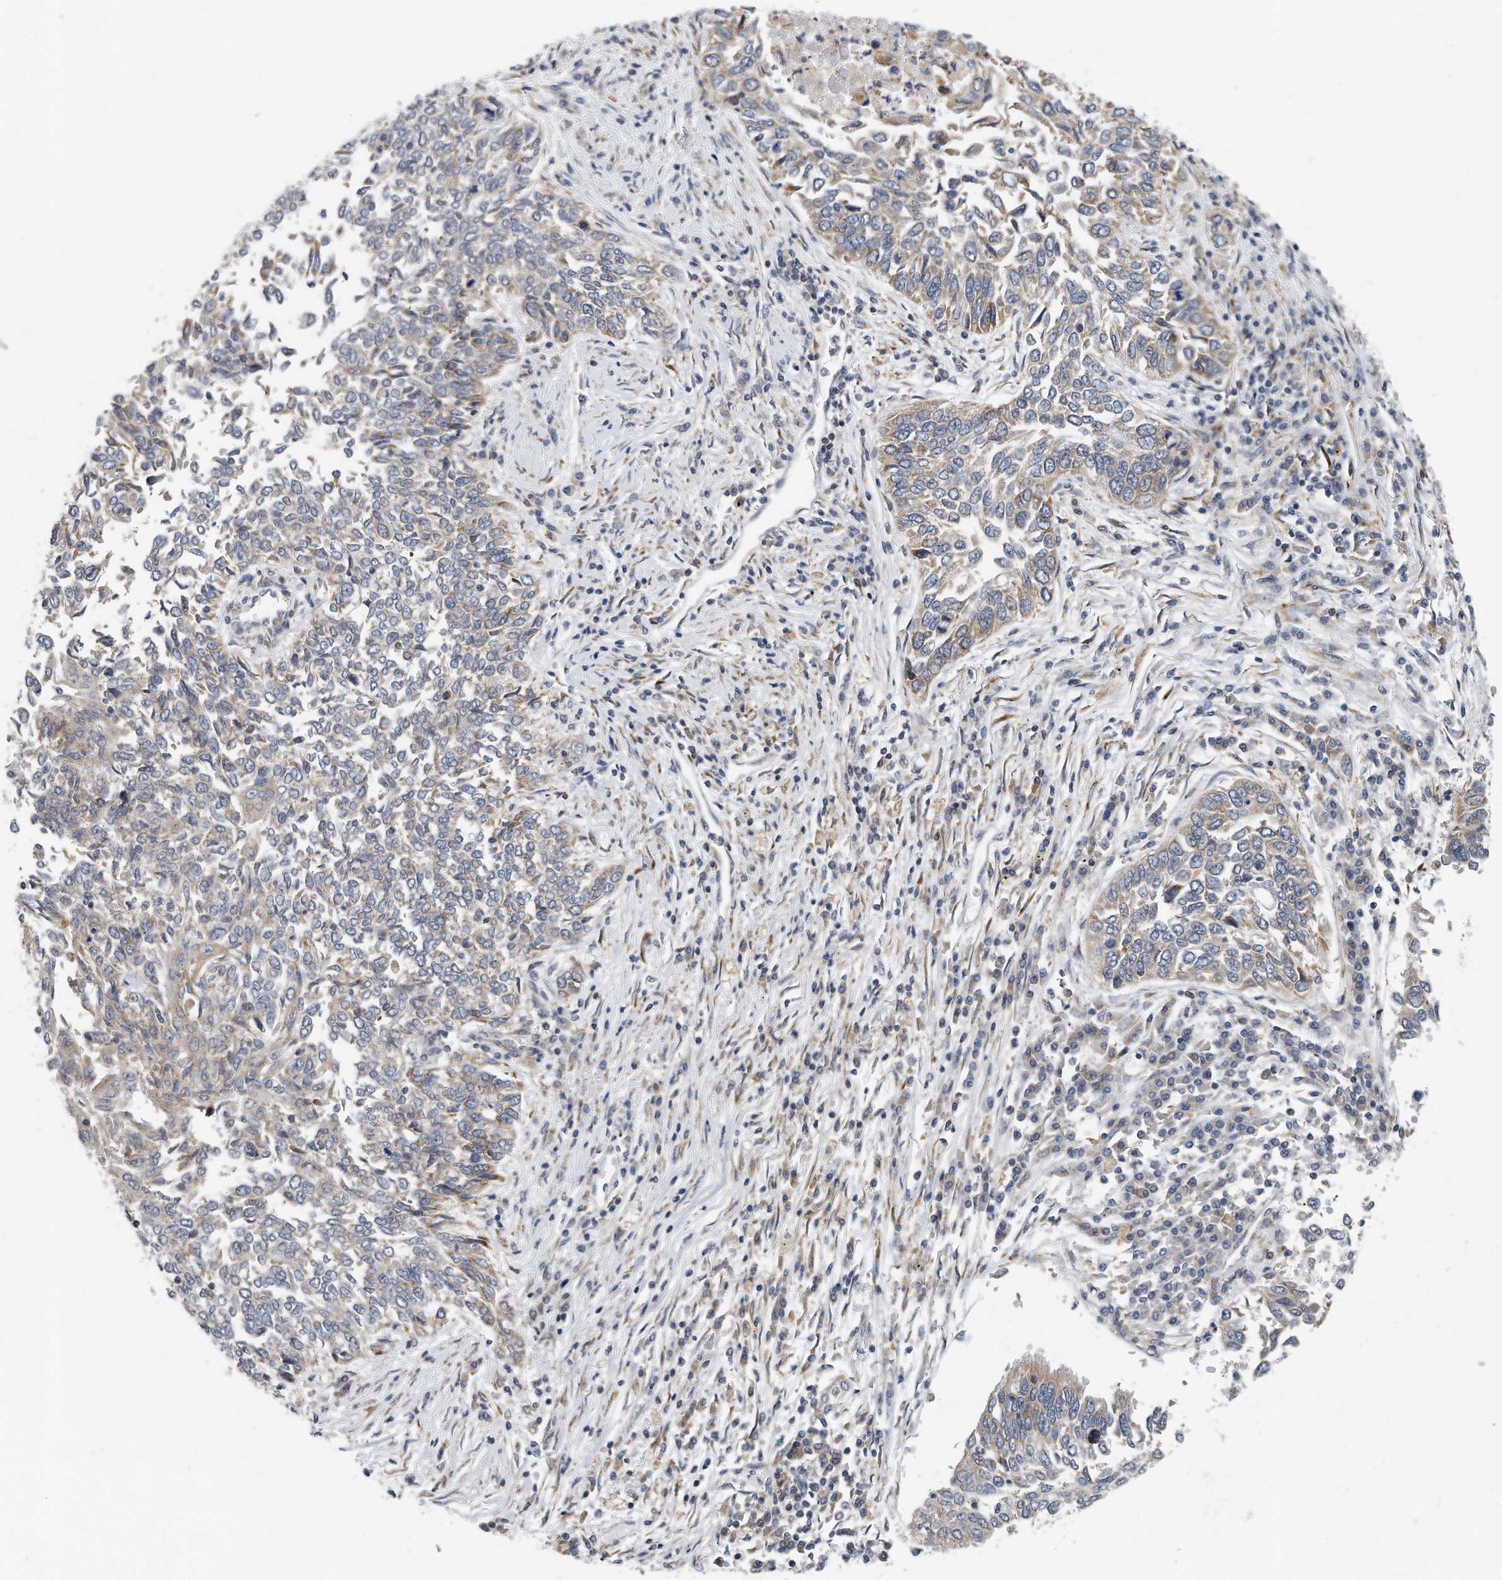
{"staining": {"intensity": "weak", "quantity": "25%-75%", "location": "cytoplasmic/membranous"}, "tissue": "lung cancer", "cell_type": "Tumor cells", "image_type": "cancer", "snomed": [{"axis": "morphology", "description": "Normal tissue, NOS"}, {"axis": "morphology", "description": "Squamous cell carcinoma, NOS"}, {"axis": "topography", "description": "Cartilage tissue"}, {"axis": "topography", "description": "Bronchus"}, {"axis": "topography", "description": "Lung"}, {"axis": "topography", "description": "Peripheral nerve tissue"}], "caption": "A low amount of weak cytoplasmic/membranous expression is appreciated in about 25%-75% of tumor cells in lung cancer tissue. (Stains: DAB (3,3'-diaminobenzidine) in brown, nuclei in blue, Microscopy: brightfield microscopy at high magnification).", "gene": "VLDLR", "patient": {"sex": "female", "age": 49}}